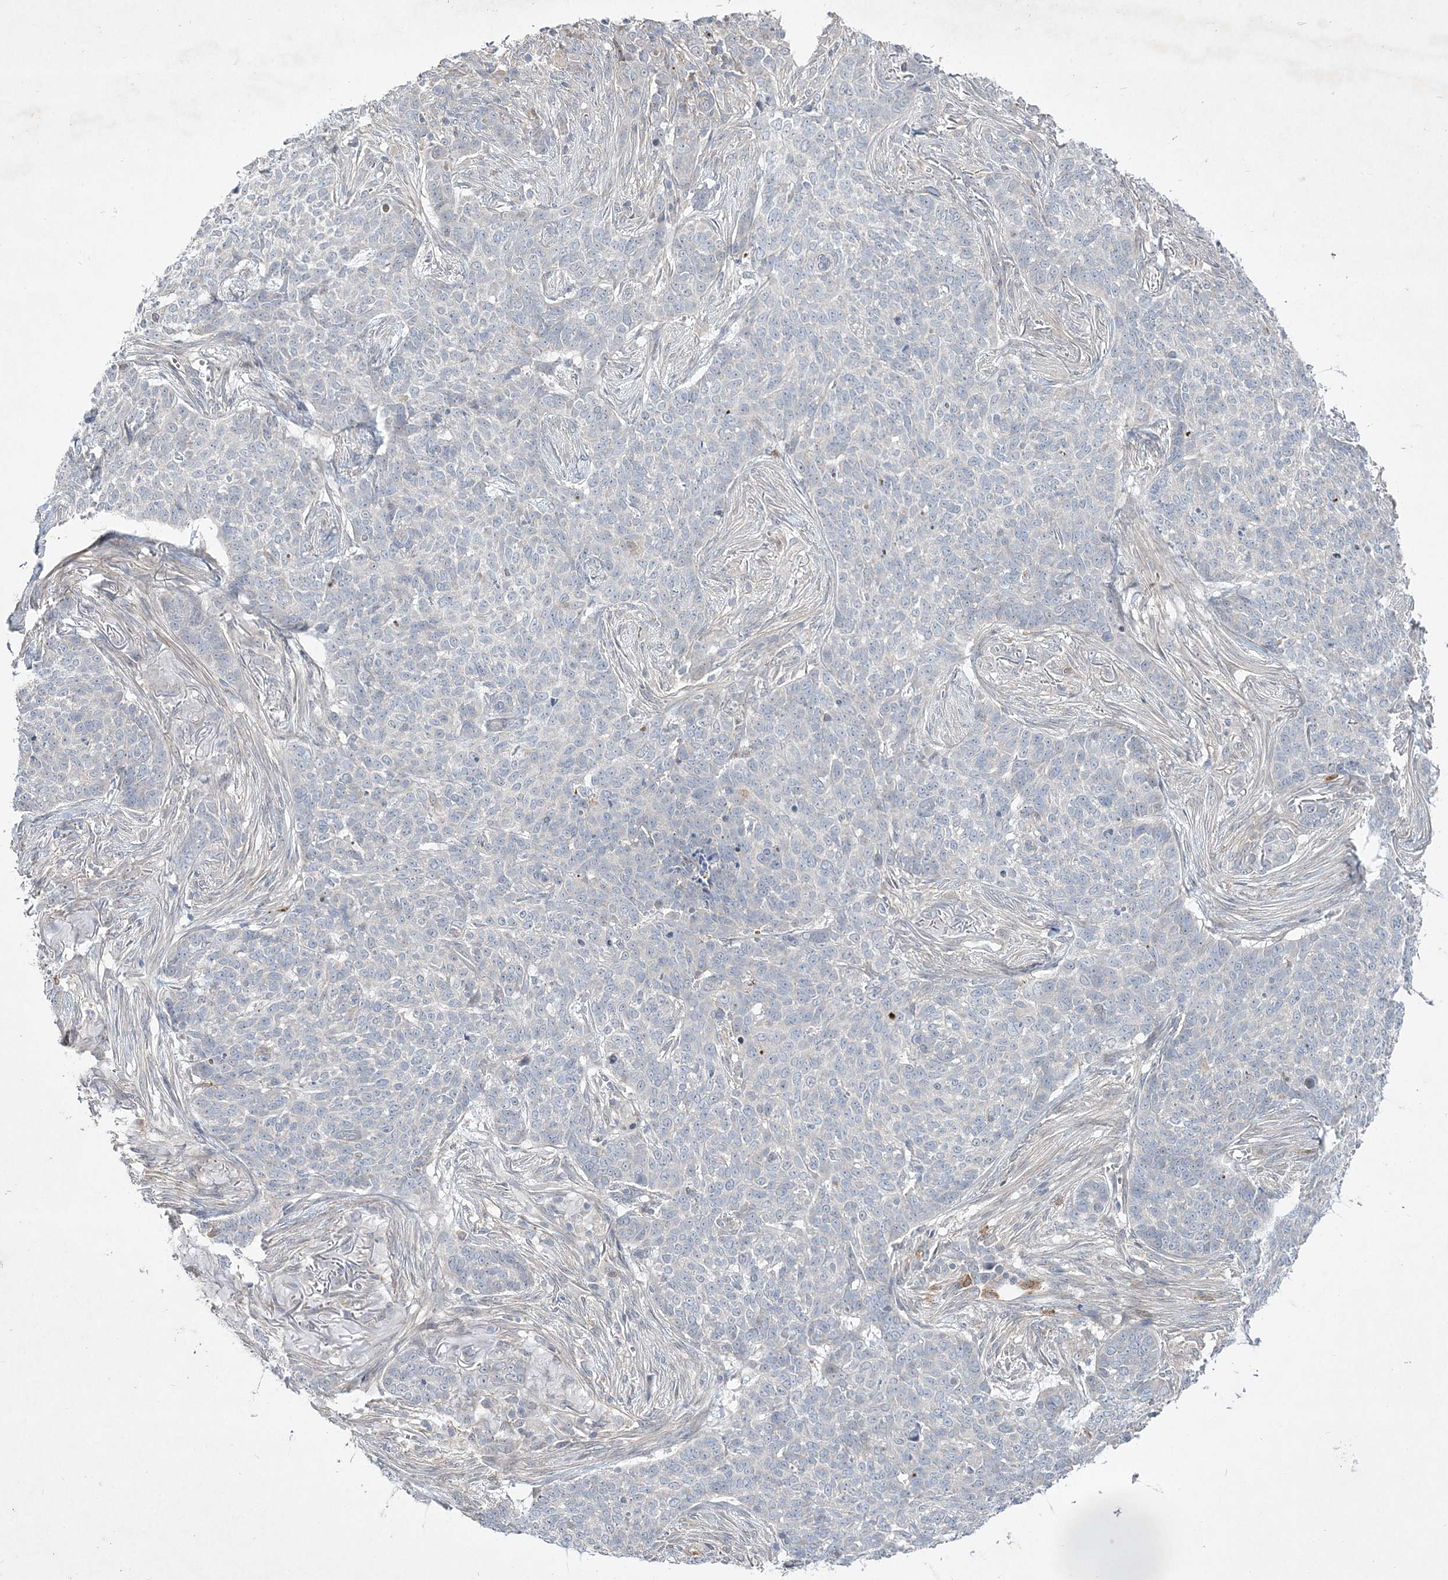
{"staining": {"intensity": "negative", "quantity": "none", "location": "none"}, "tissue": "skin cancer", "cell_type": "Tumor cells", "image_type": "cancer", "snomed": [{"axis": "morphology", "description": "Basal cell carcinoma"}, {"axis": "topography", "description": "Skin"}], "caption": "High magnification brightfield microscopy of skin cancer stained with DAB (3,3'-diaminobenzidine) (brown) and counterstained with hematoxylin (blue): tumor cells show no significant positivity.", "gene": "CLNK", "patient": {"sex": "male", "age": 85}}